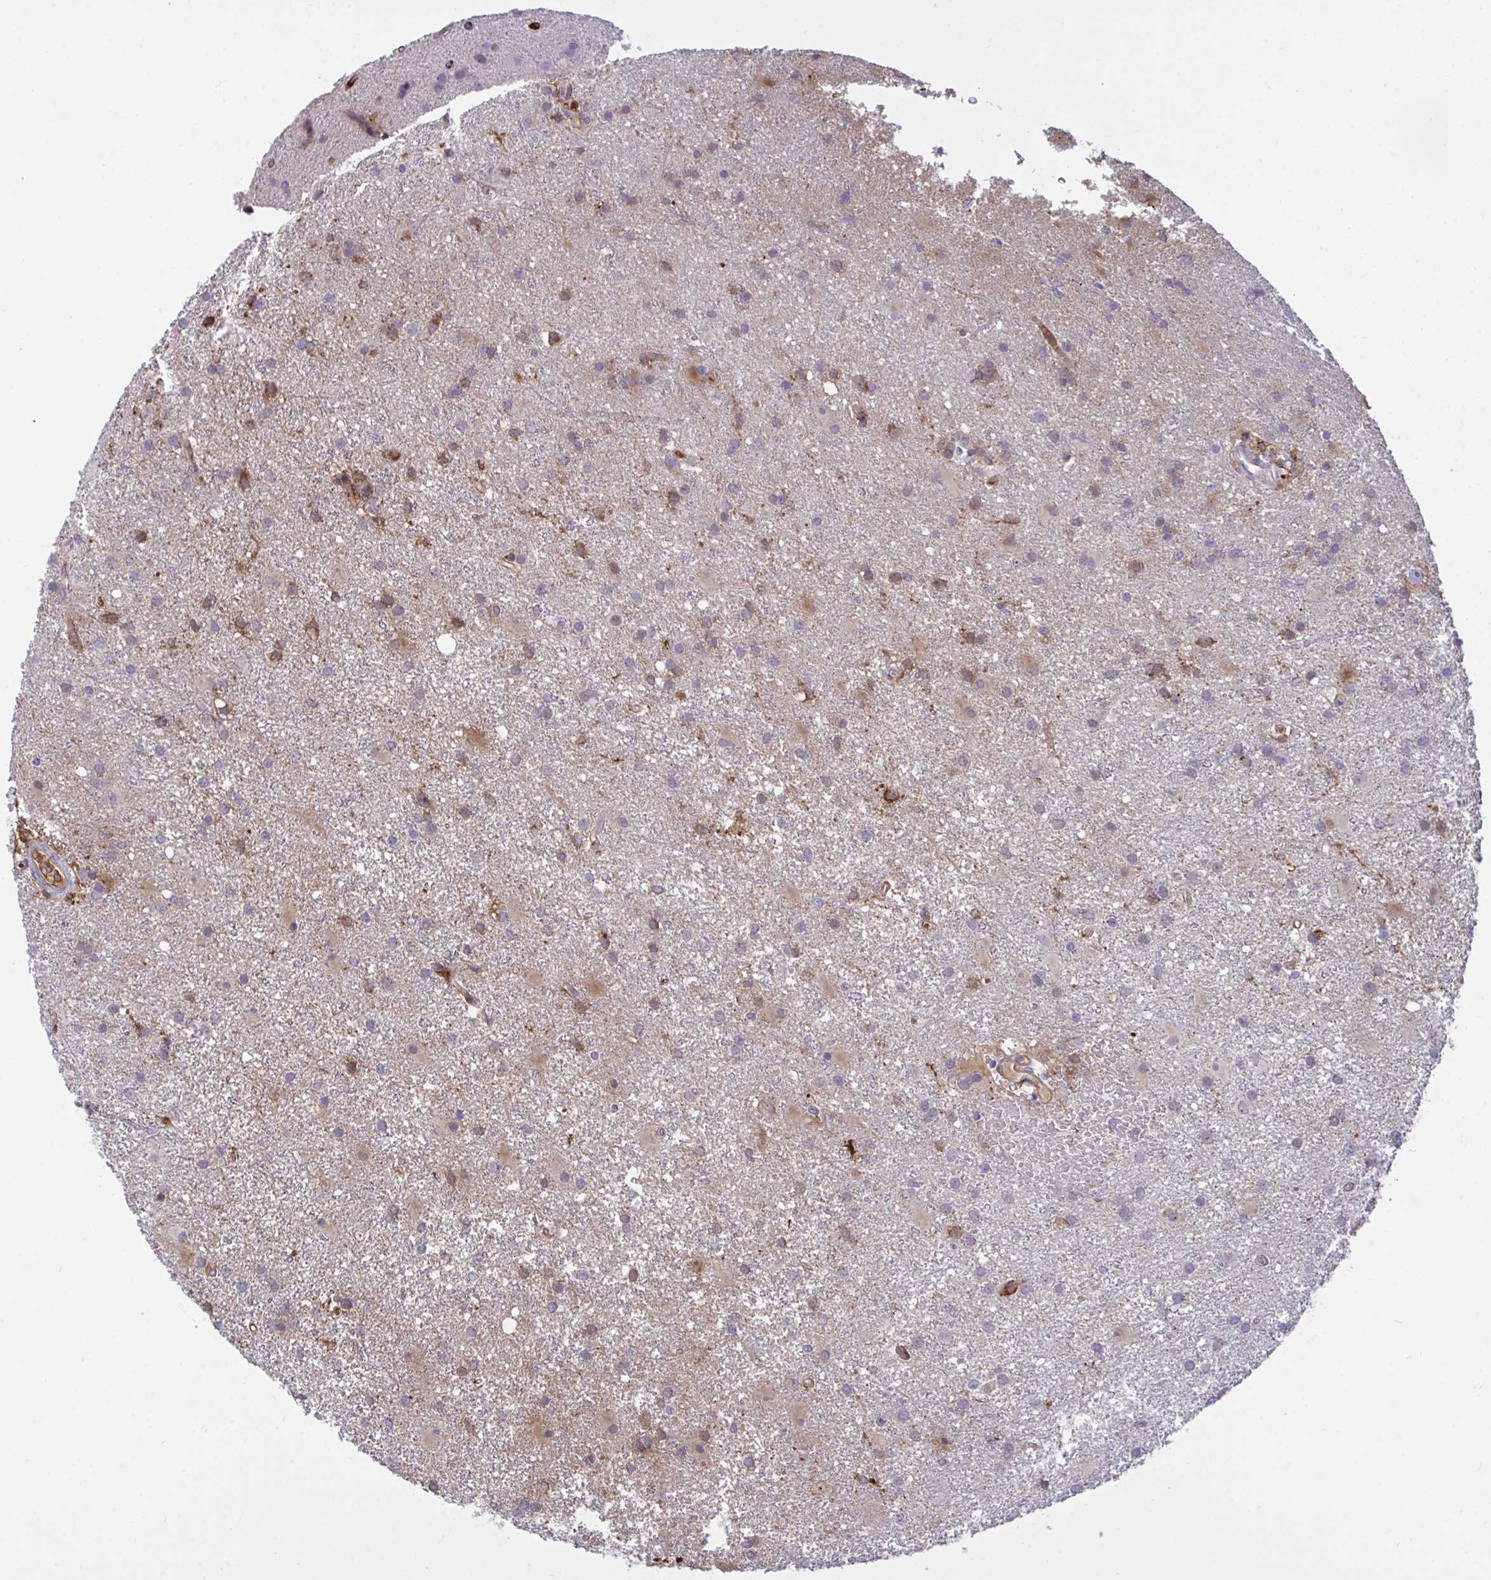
{"staining": {"intensity": "weak", "quantity": "<25%", "location": "cytoplasmic/membranous"}, "tissue": "glioma", "cell_type": "Tumor cells", "image_type": "cancer", "snomed": [{"axis": "morphology", "description": "Glioma, malignant, High grade"}, {"axis": "topography", "description": "Brain"}], "caption": "DAB immunohistochemical staining of malignant glioma (high-grade) reveals no significant staining in tumor cells. (DAB (3,3'-diaminobenzidine) immunohistochemistry (IHC) visualized using brightfield microscopy, high magnification).", "gene": "F2", "patient": {"sex": "male", "age": 55}}